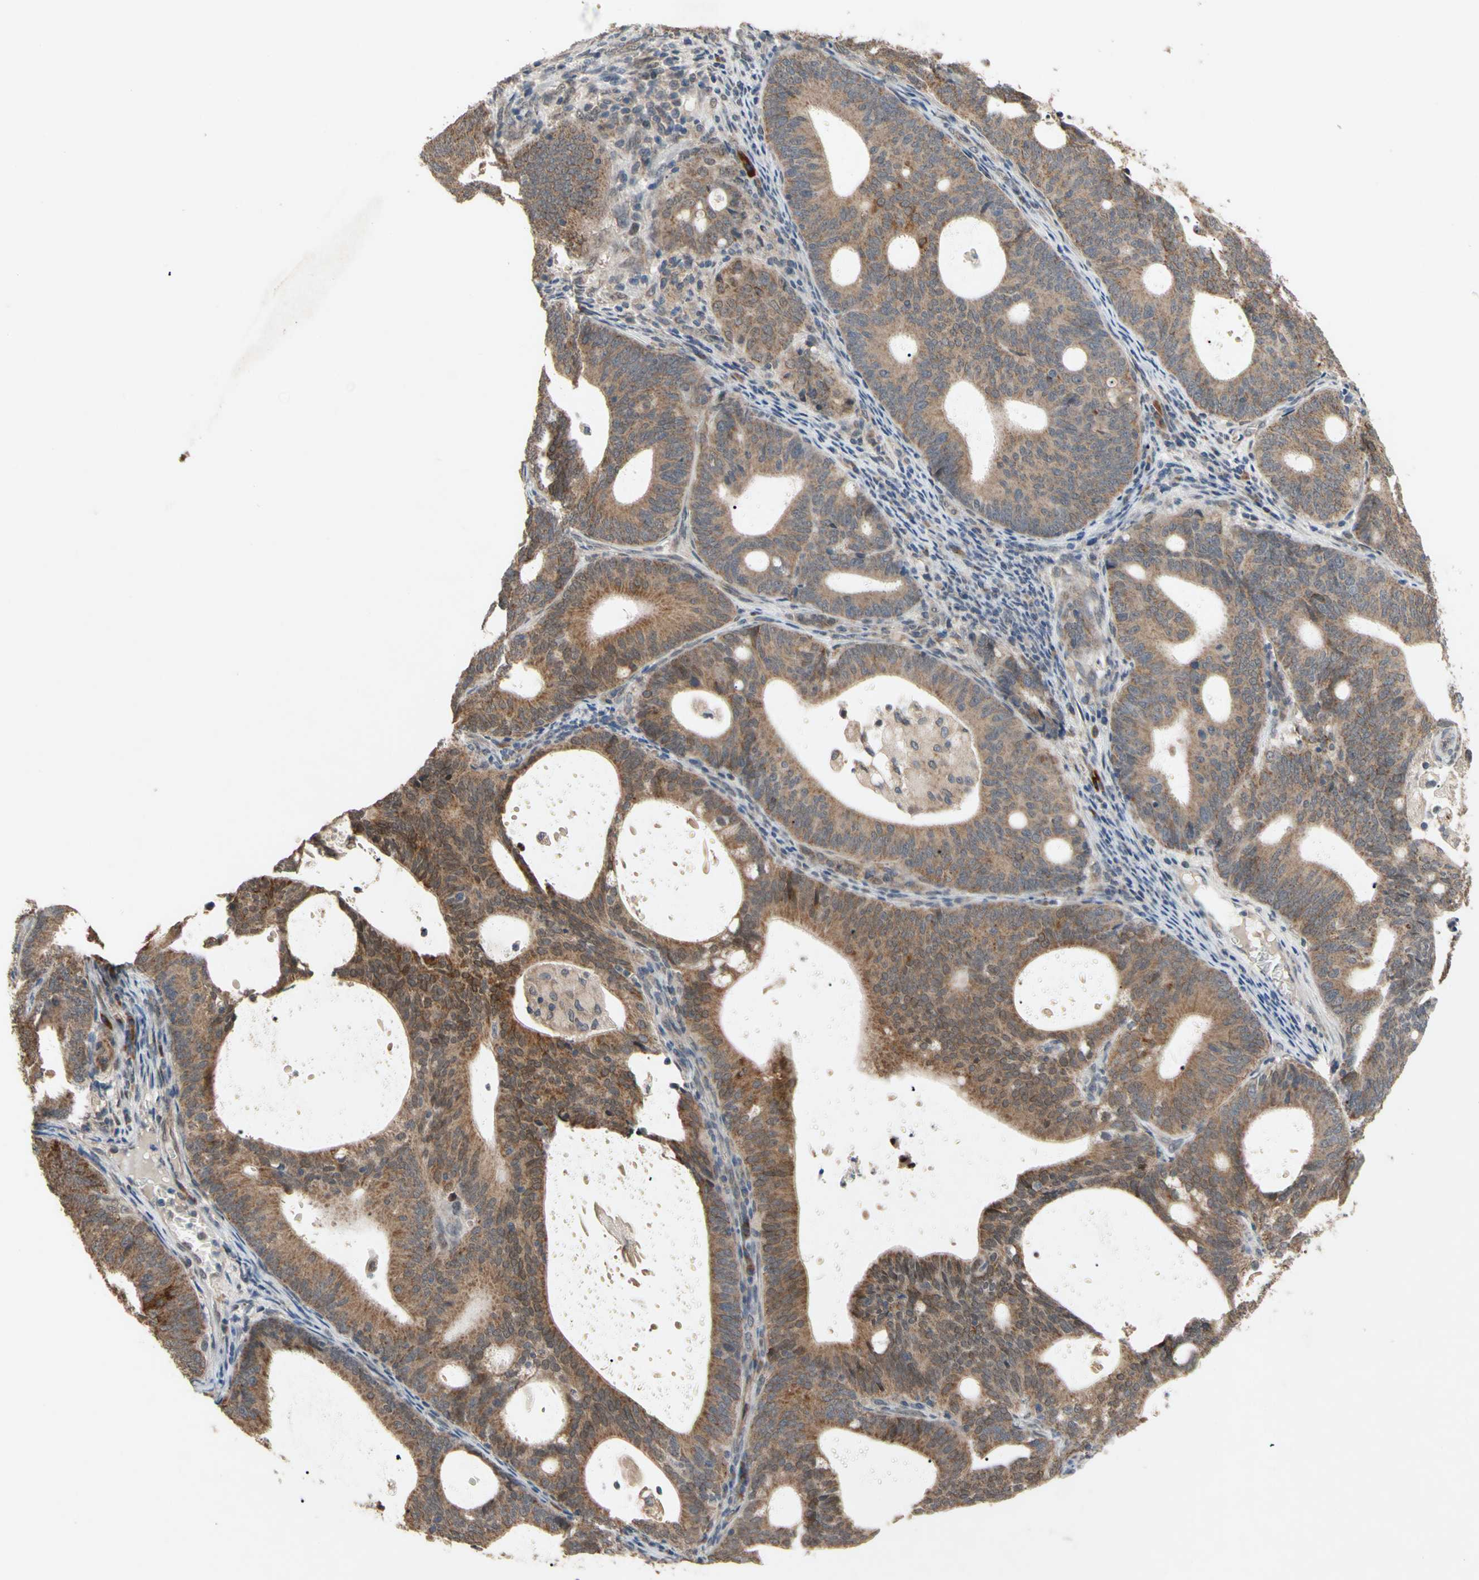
{"staining": {"intensity": "moderate", "quantity": ">75%", "location": "cytoplasmic/membranous"}, "tissue": "endometrial cancer", "cell_type": "Tumor cells", "image_type": "cancer", "snomed": [{"axis": "morphology", "description": "Adenocarcinoma, NOS"}, {"axis": "topography", "description": "Uterus"}], "caption": "The micrograph shows a brown stain indicating the presence of a protein in the cytoplasmic/membranous of tumor cells in endometrial cancer (adenocarcinoma).", "gene": "CD164", "patient": {"sex": "female", "age": 83}}